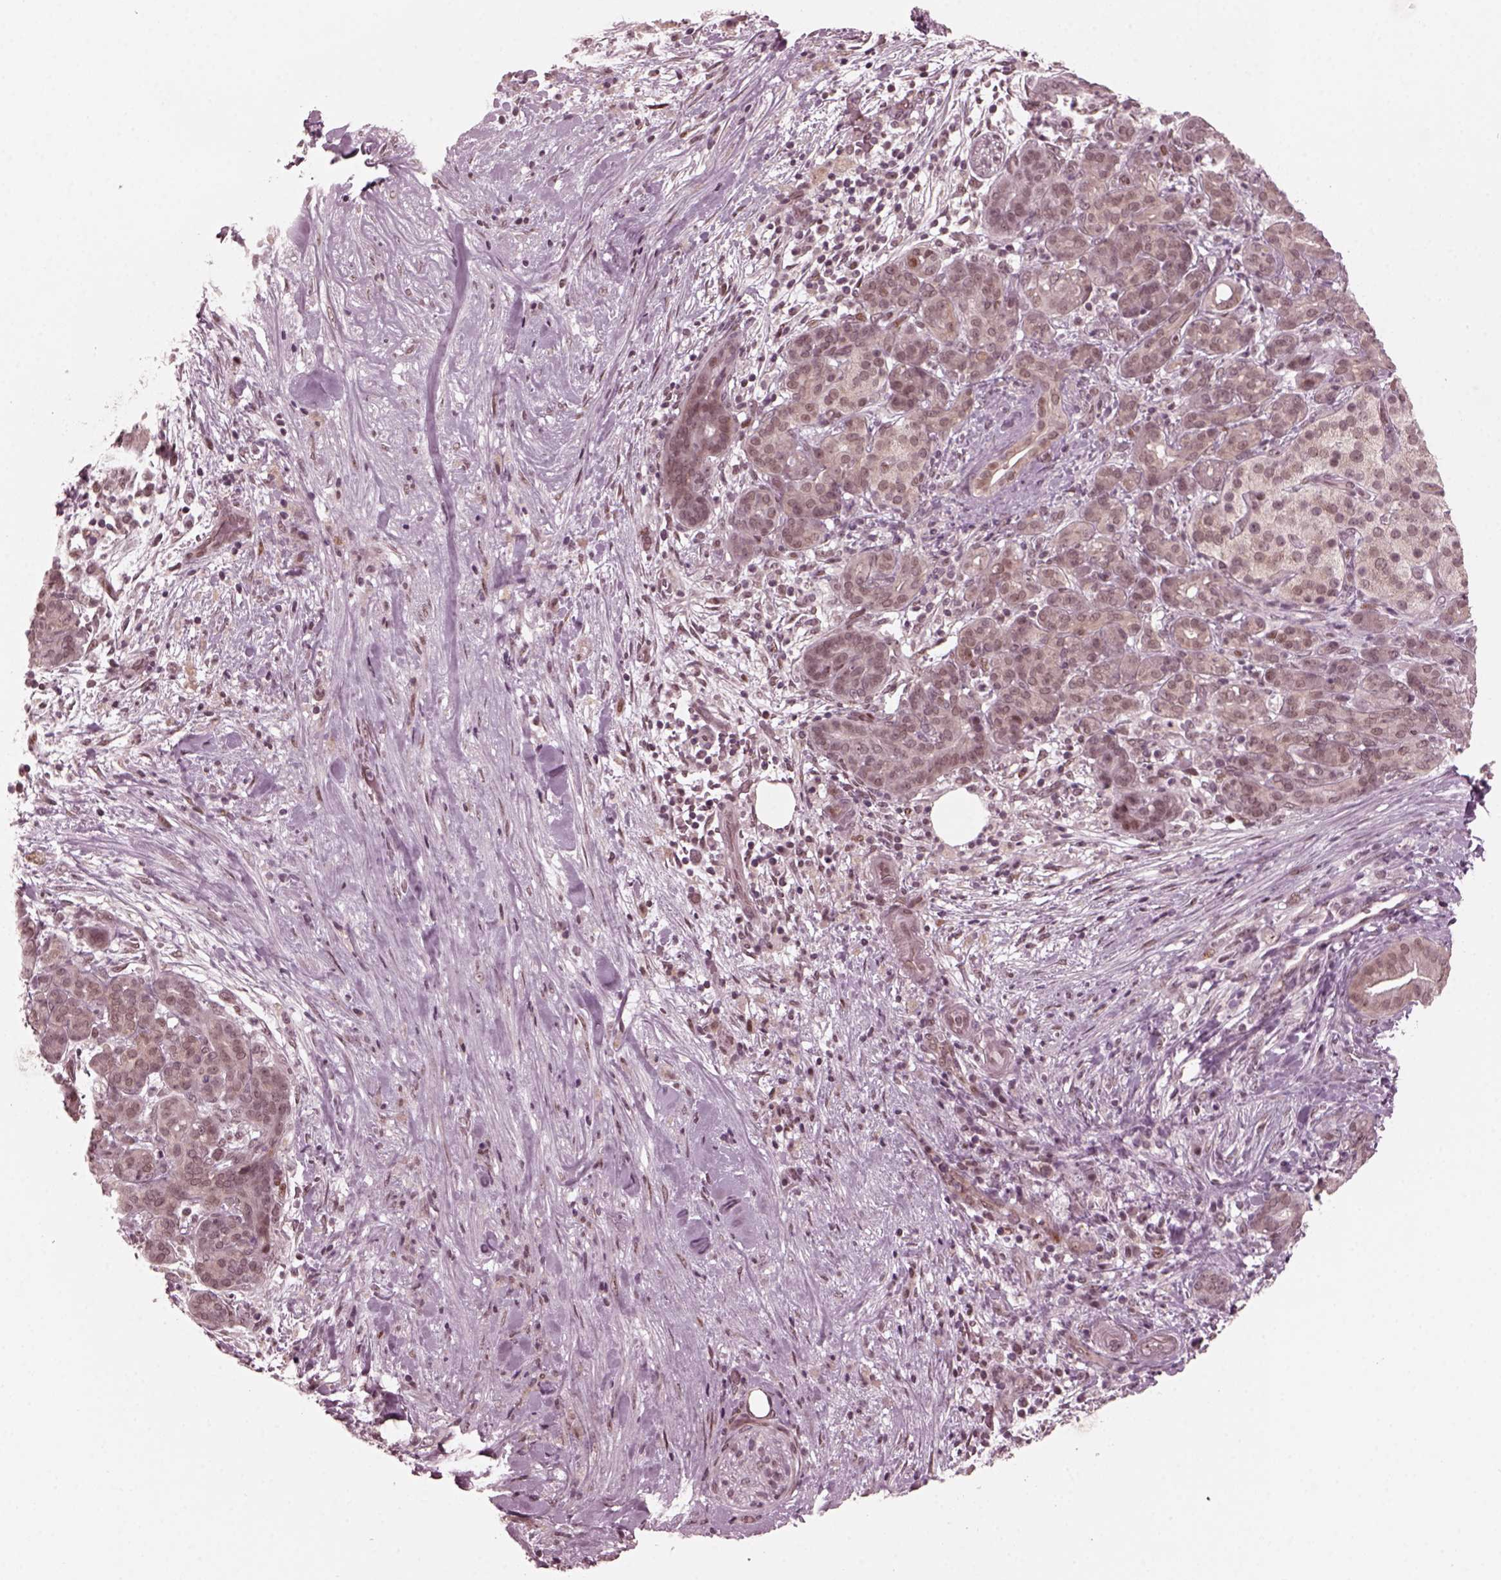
{"staining": {"intensity": "moderate", "quantity": "<25%", "location": "nuclear"}, "tissue": "pancreatic cancer", "cell_type": "Tumor cells", "image_type": "cancer", "snomed": [{"axis": "morphology", "description": "Adenocarcinoma, NOS"}, {"axis": "topography", "description": "Pancreas"}], "caption": "Pancreatic cancer (adenocarcinoma) stained with immunohistochemistry reveals moderate nuclear expression in about <25% of tumor cells.", "gene": "TRIB3", "patient": {"sex": "male", "age": 44}}